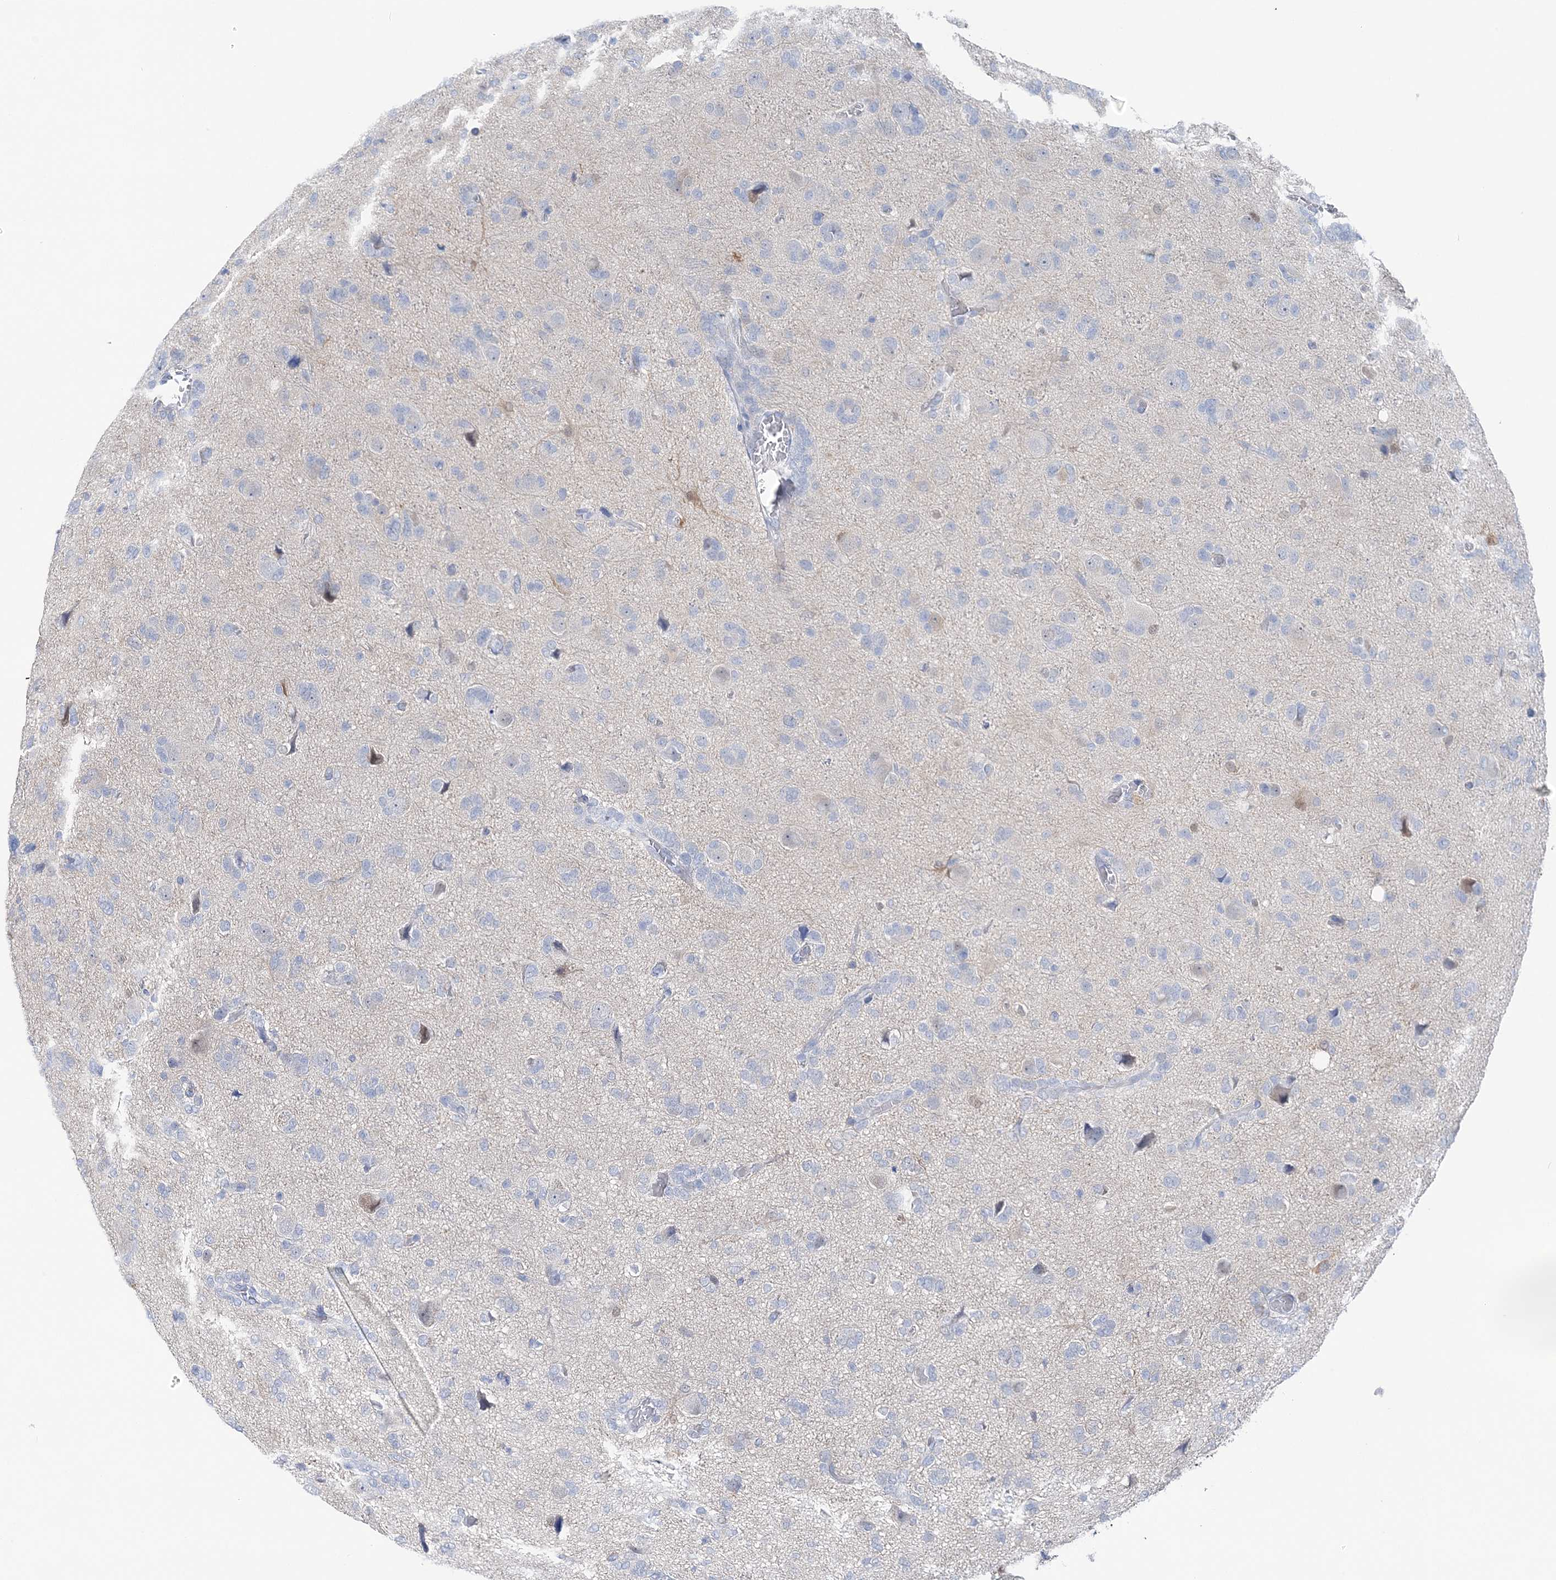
{"staining": {"intensity": "negative", "quantity": "none", "location": "none"}, "tissue": "glioma", "cell_type": "Tumor cells", "image_type": "cancer", "snomed": [{"axis": "morphology", "description": "Glioma, malignant, High grade"}, {"axis": "topography", "description": "Brain"}], "caption": "Micrograph shows no protein staining in tumor cells of high-grade glioma (malignant) tissue.", "gene": "HMGCS1", "patient": {"sex": "female", "age": 59}}